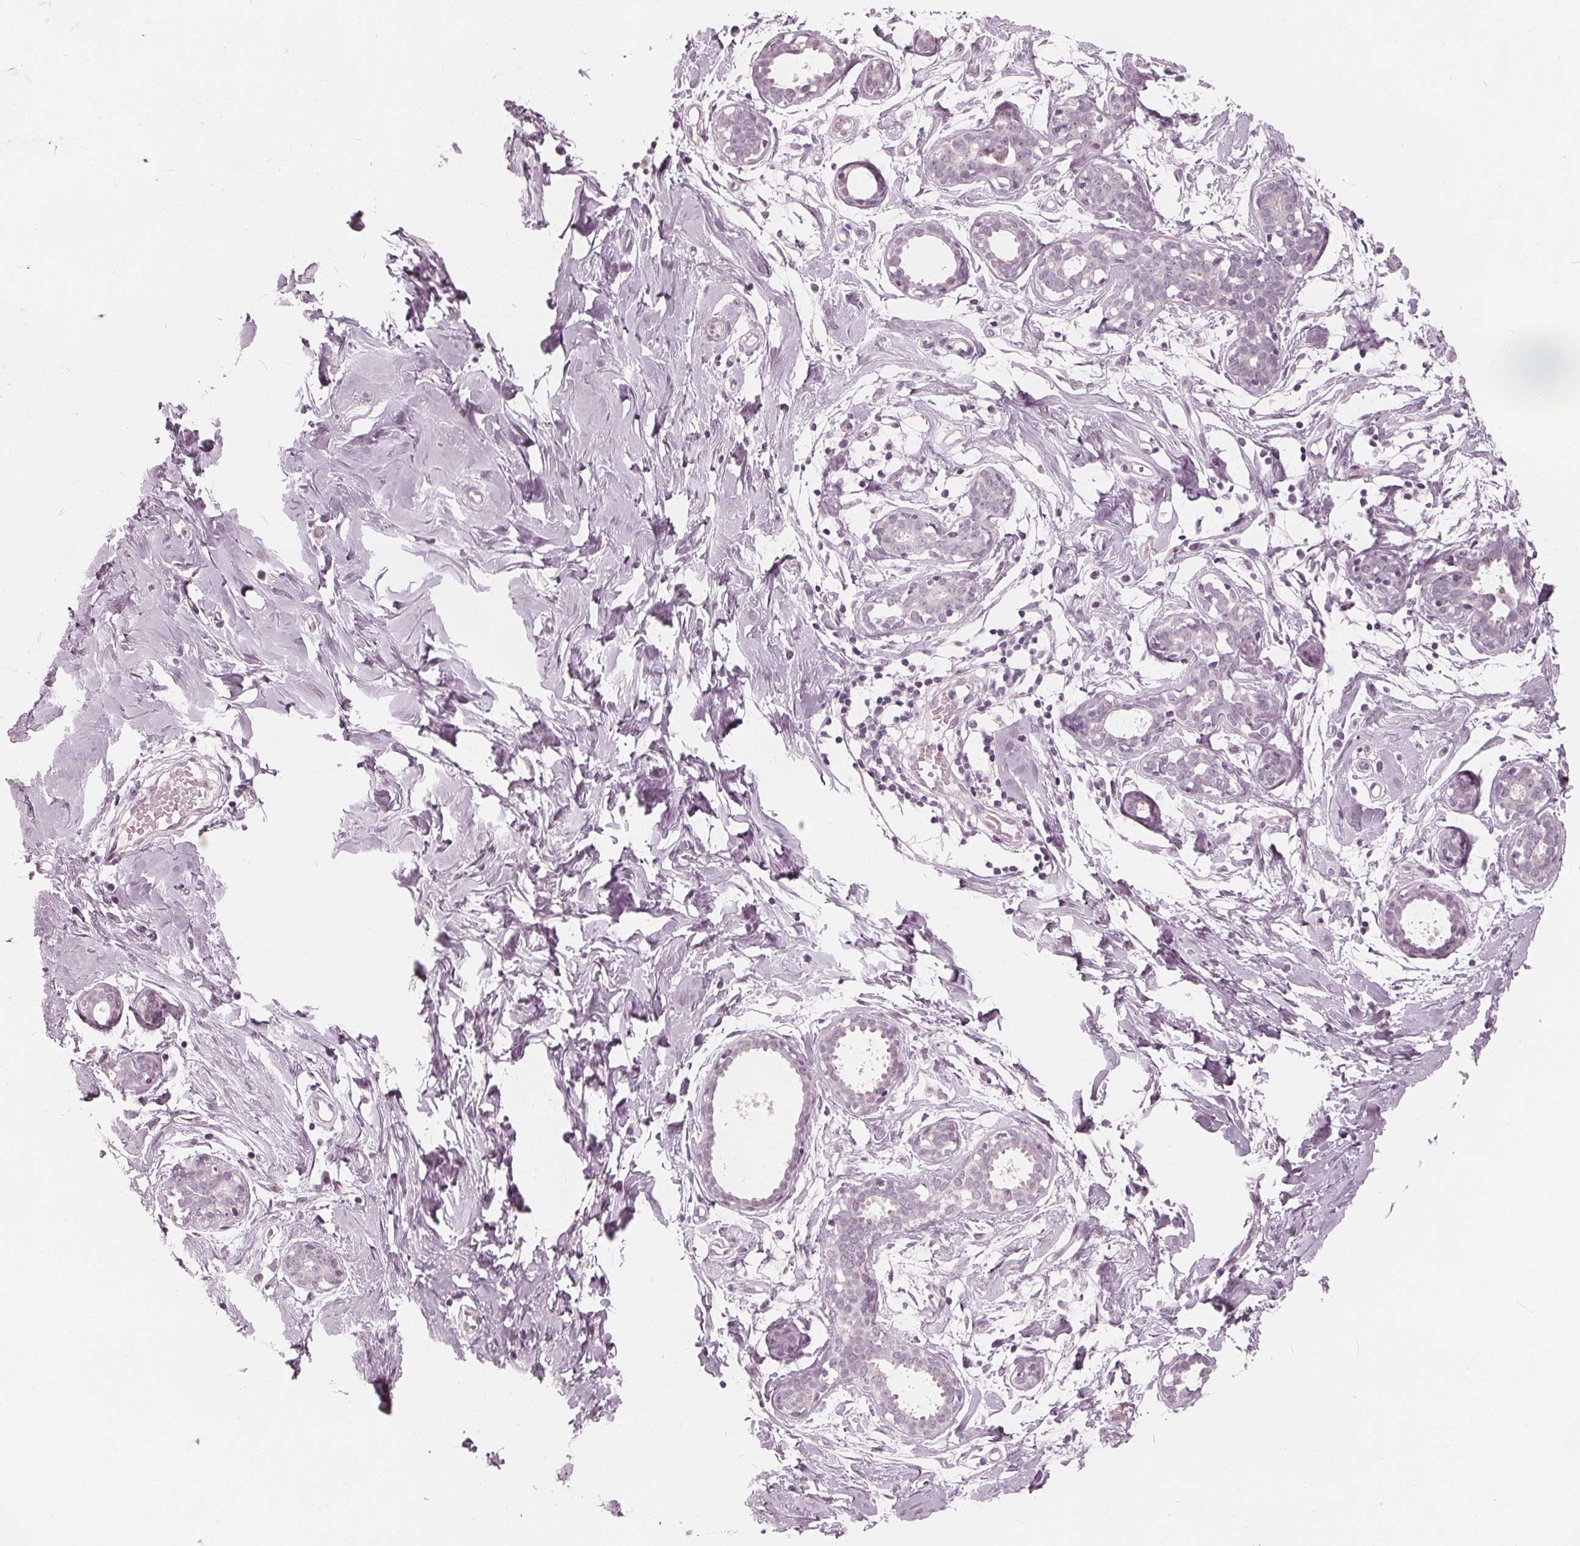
{"staining": {"intensity": "negative", "quantity": "none", "location": "none"}, "tissue": "breast", "cell_type": "Adipocytes", "image_type": "normal", "snomed": [{"axis": "morphology", "description": "Normal tissue, NOS"}, {"axis": "topography", "description": "Breast"}], "caption": "This is a photomicrograph of immunohistochemistry staining of unremarkable breast, which shows no positivity in adipocytes.", "gene": "SAT2", "patient": {"sex": "female", "age": 27}}